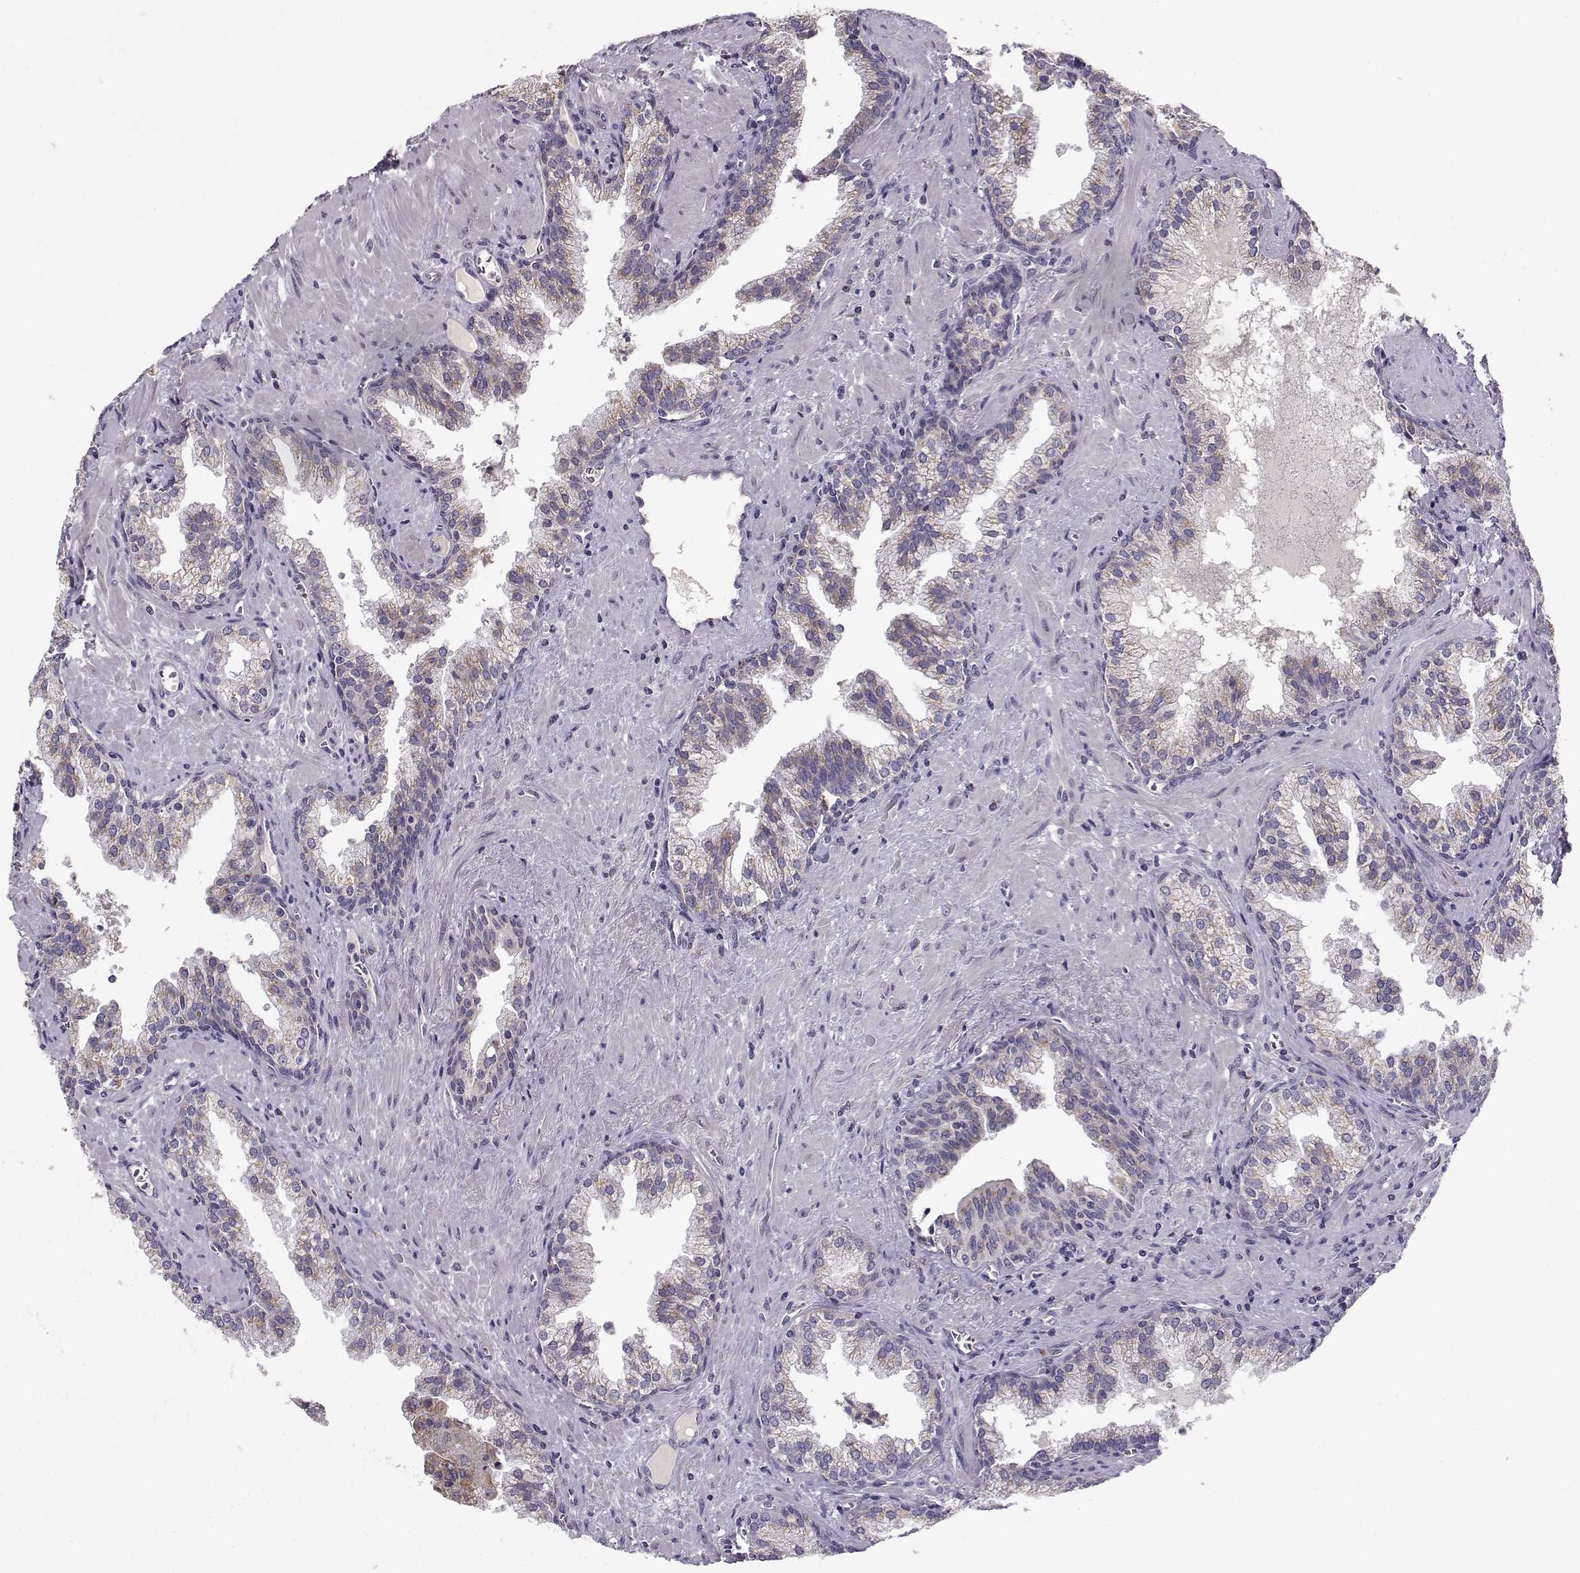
{"staining": {"intensity": "moderate", "quantity": ">75%", "location": "cytoplasmic/membranous"}, "tissue": "prostate cancer", "cell_type": "Tumor cells", "image_type": "cancer", "snomed": [{"axis": "morphology", "description": "Adenocarcinoma, High grade"}, {"axis": "topography", "description": "Prostate"}], "caption": "Moderate cytoplasmic/membranous protein positivity is seen in about >75% of tumor cells in prostate cancer. The protein is shown in brown color, while the nuclei are stained blue.", "gene": "SLC4A5", "patient": {"sex": "male", "age": 68}}